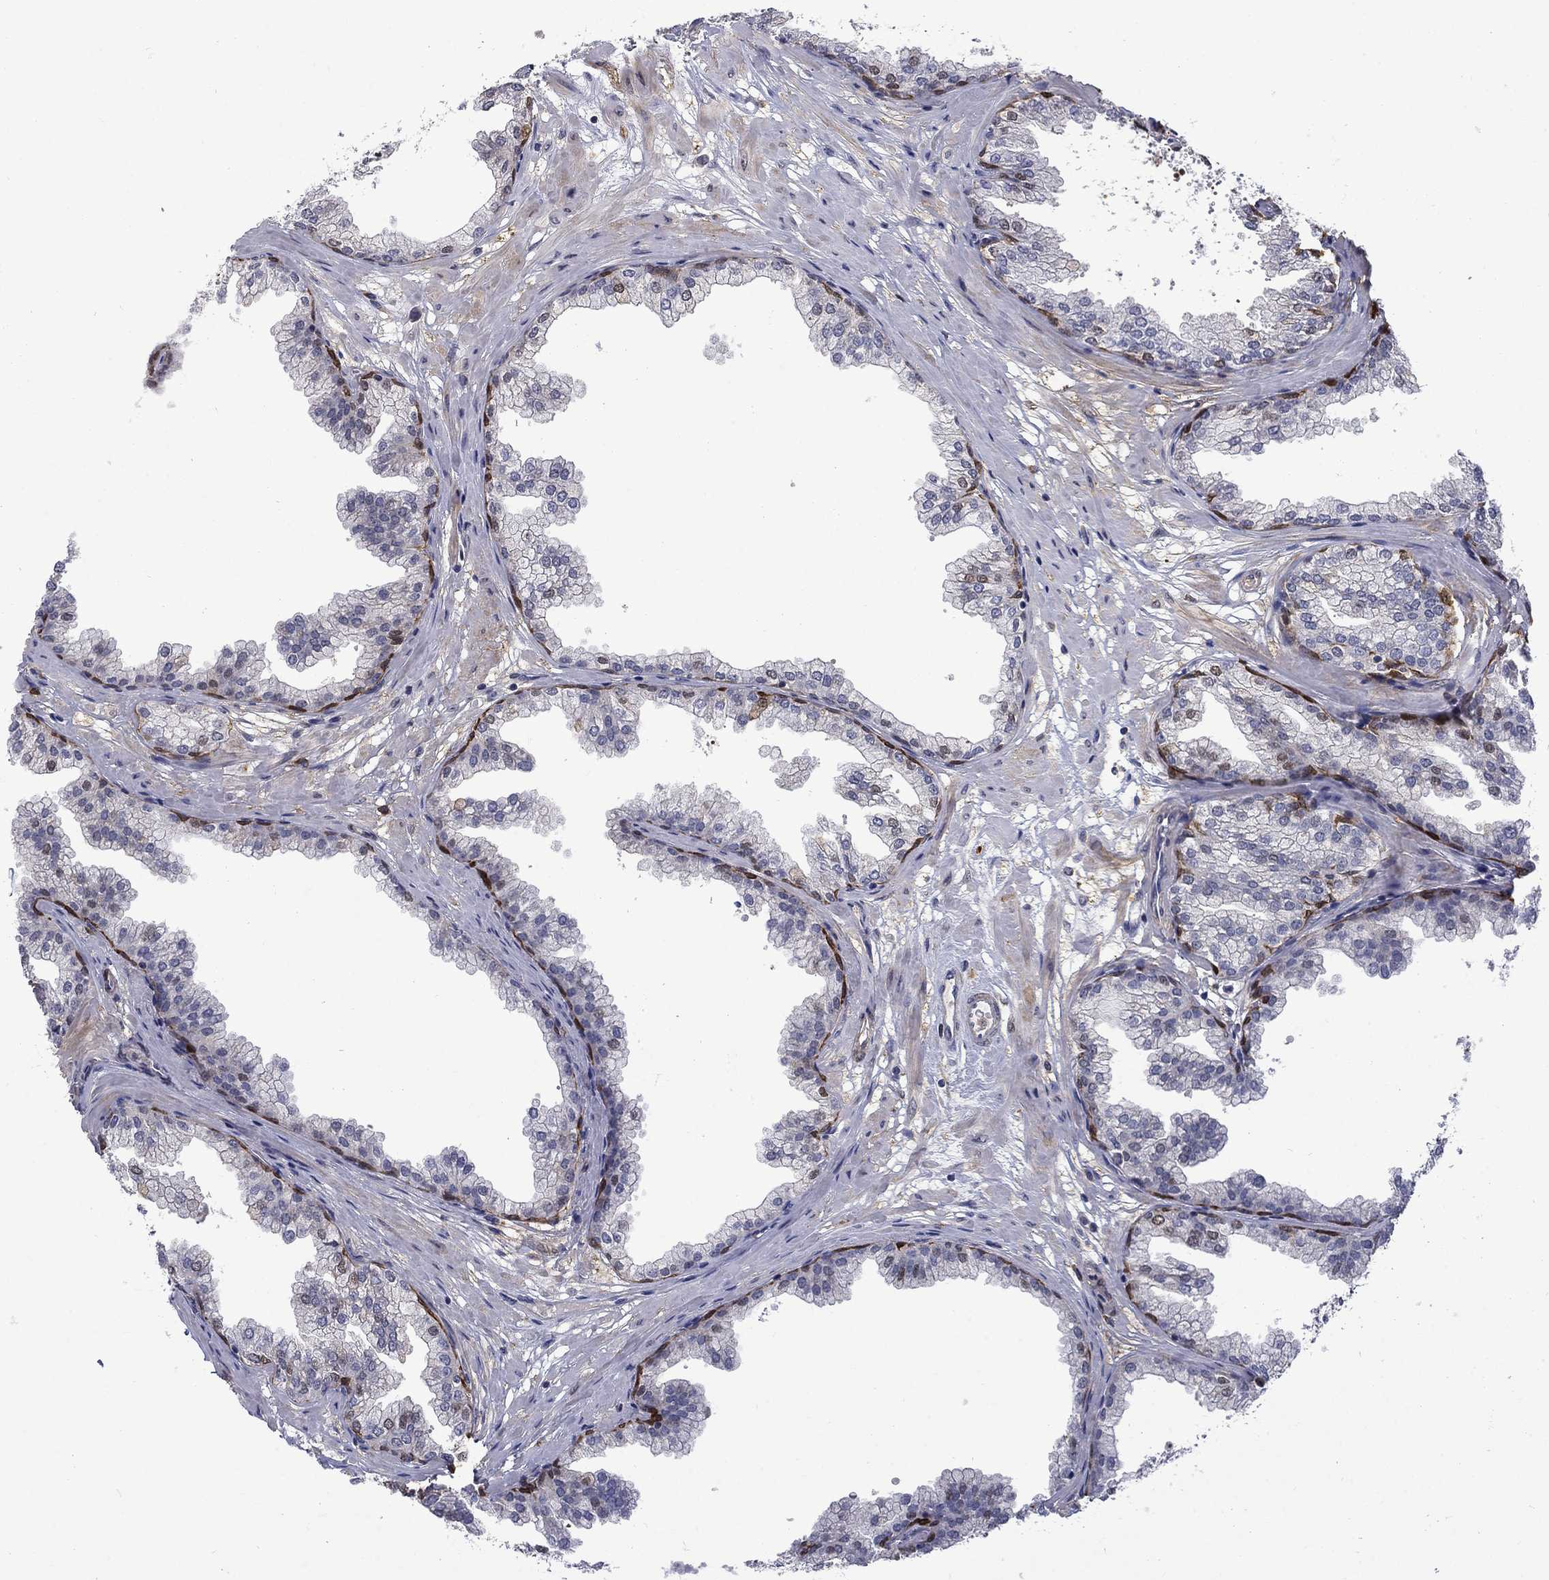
{"staining": {"intensity": "strong", "quantity": "<25%", "location": "nuclear"}, "tissue": "prostate", "cell_type": "Glandular cells", "image_type": "normal", "snomed": [{"axis": "morphology", "description": "Normal tissue, NOS"}, {"axis": "topography", "description": "Prostate"}], "caption": "An image of human prostate stained for a protein exhibits strong nuclear brown staining in glandular cells. Nuclei are stained in blue.", "gene": "PCBP2", "patient": {"sex": "male", "age": 37}}